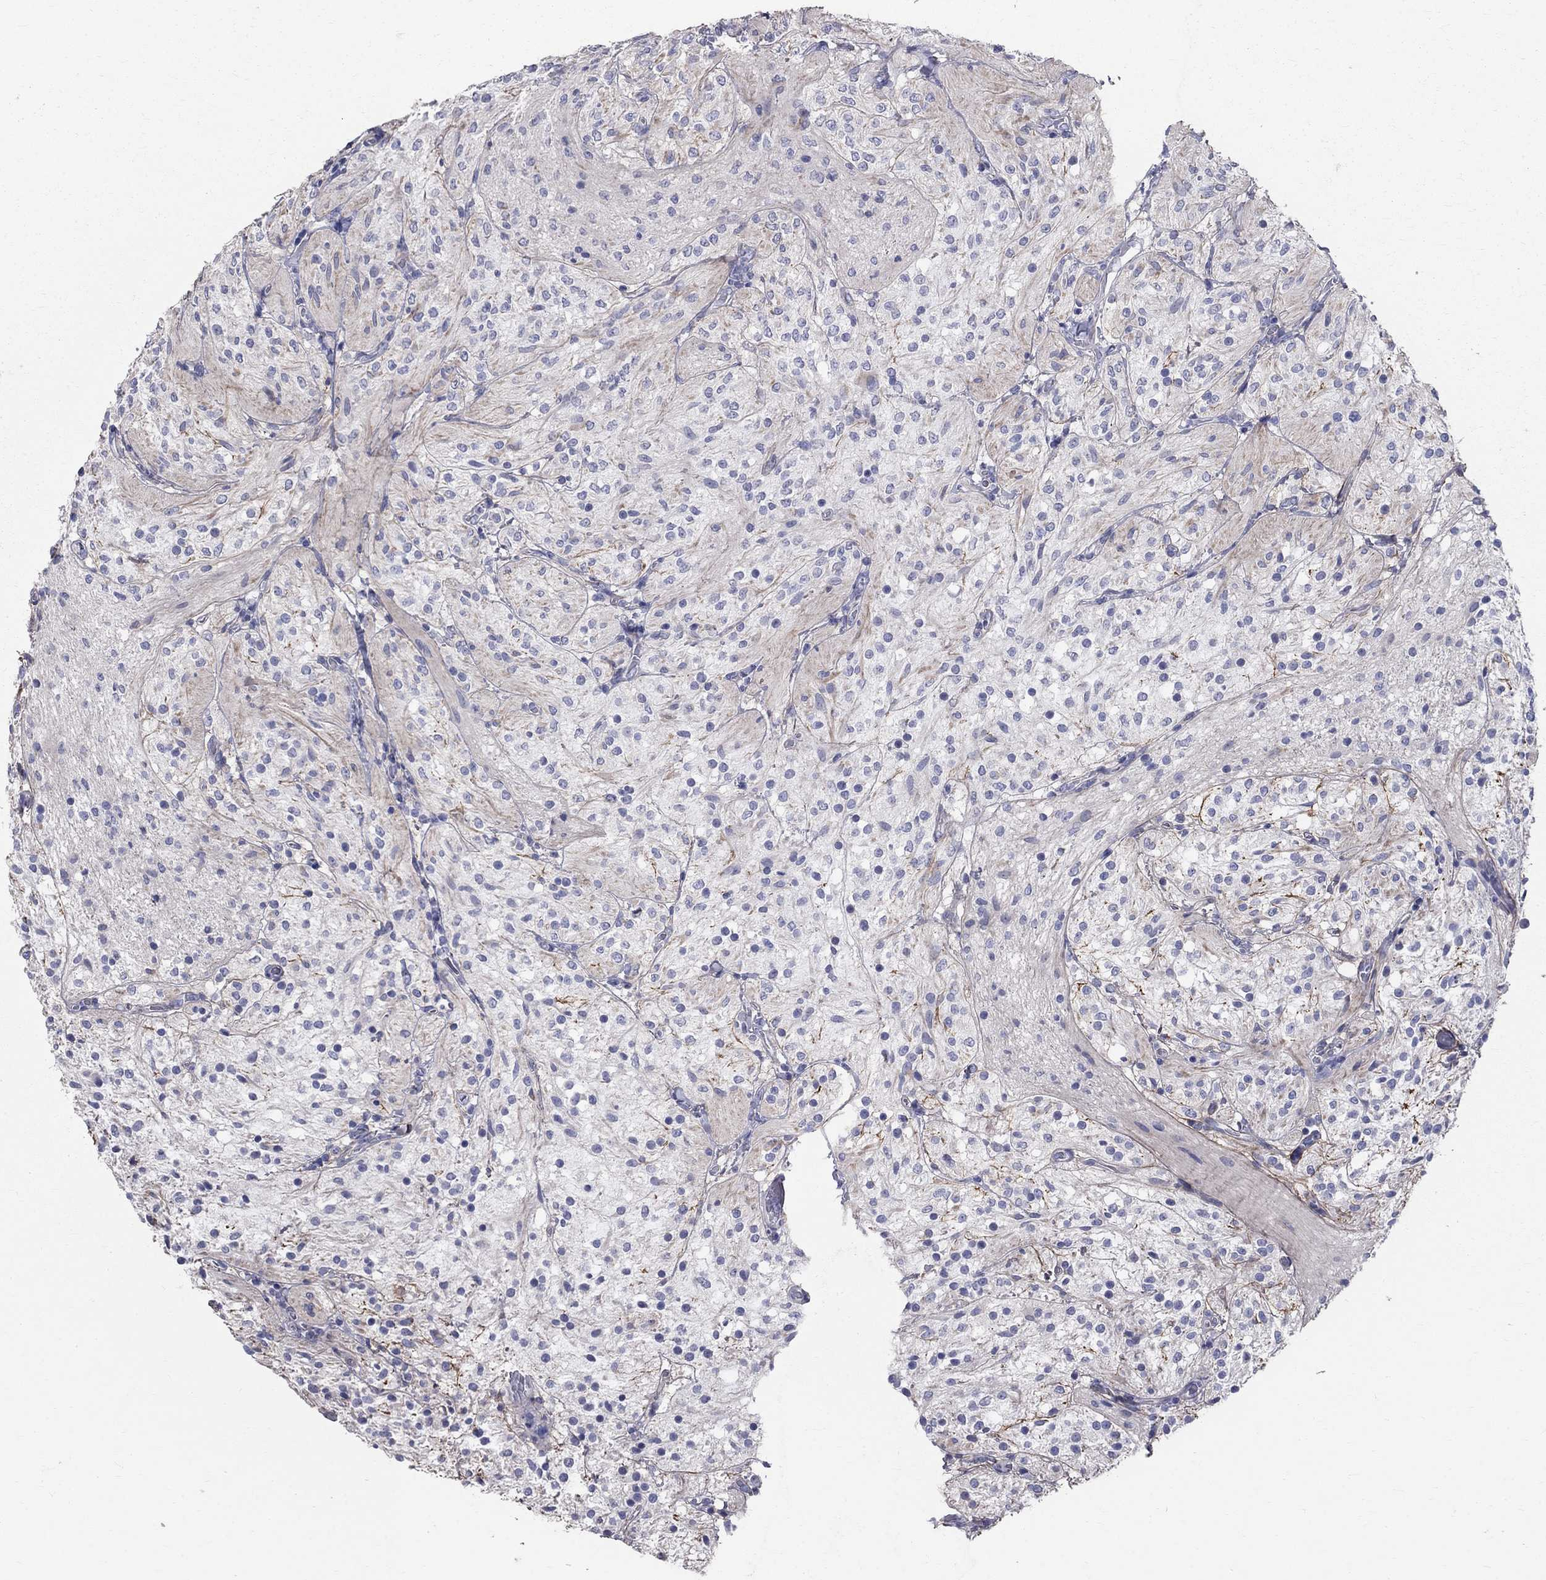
{"staining": {"intensity": "weak", "quantity": "<25%", "location": "cytoplasmic/membranous"}, "tissue": "glioma", "cell_type": "Tumor cells", "image_type": "cancer", "snomed": [{"axis": "morphology", "description": "Glioma, malignant, Low grade"}, {"axis": "topography", "description": "Brain"}], "caption": "Malignant glioma (low-grade) was stained to show a protein in brown. There is no significant expression in tumor cells.", "gene": "ANXA10", "patient": {"sex": "male", "age": 3}}